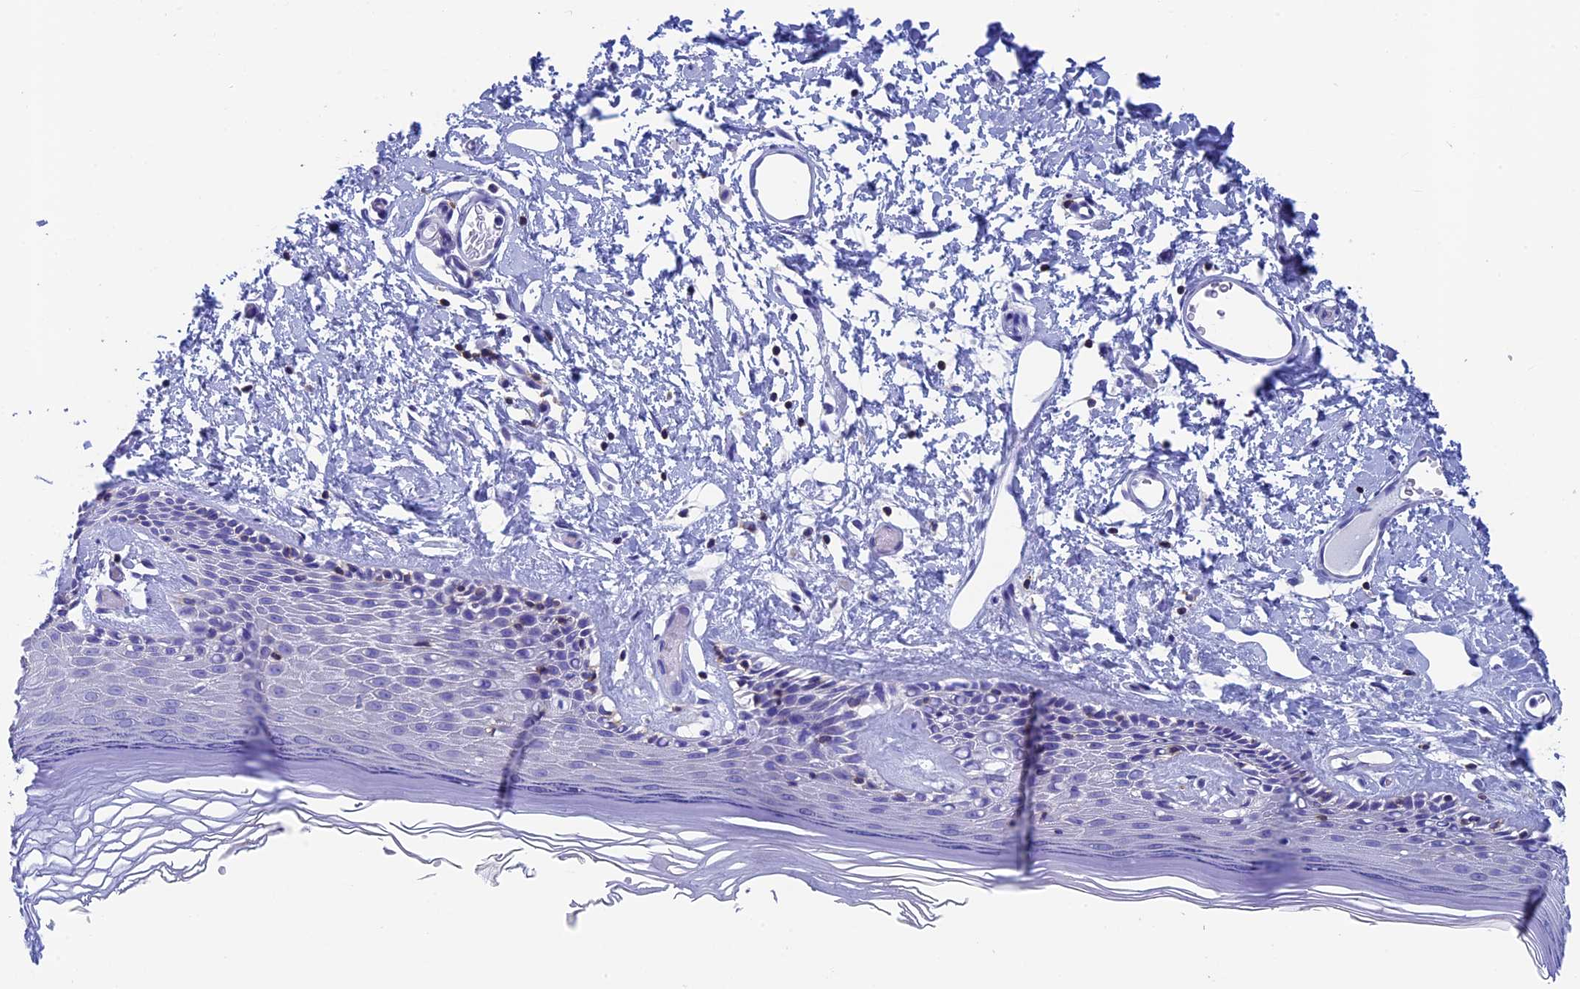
{"staining": {"intensity": "negative", "quantity": "none", "location": "none"}, "tissue": "skin", "cell_type": "Epidermal cells", "image_type": "normal", "snomed": [{"axis": "morphology", "description": "Normal tissue, NOS"}, {"axis": "topography", "description": "Adipose tissue"}, {"axis": "topography", "description": "Vascular tissue"}, {"axis": "topography", "description": "Vulva"}, {"axis": "topography", "description": "Peripheral nerve tissue"}], "caption": "Micrograph shows no protein positivity in epidermal cells of normal skin. The staining is performed using DAB brown chromogen with nuclei counter-stained in using hematoxylin.", "gene": "SEPTIN1", "patient": {"sex": "female", "age": 86}}